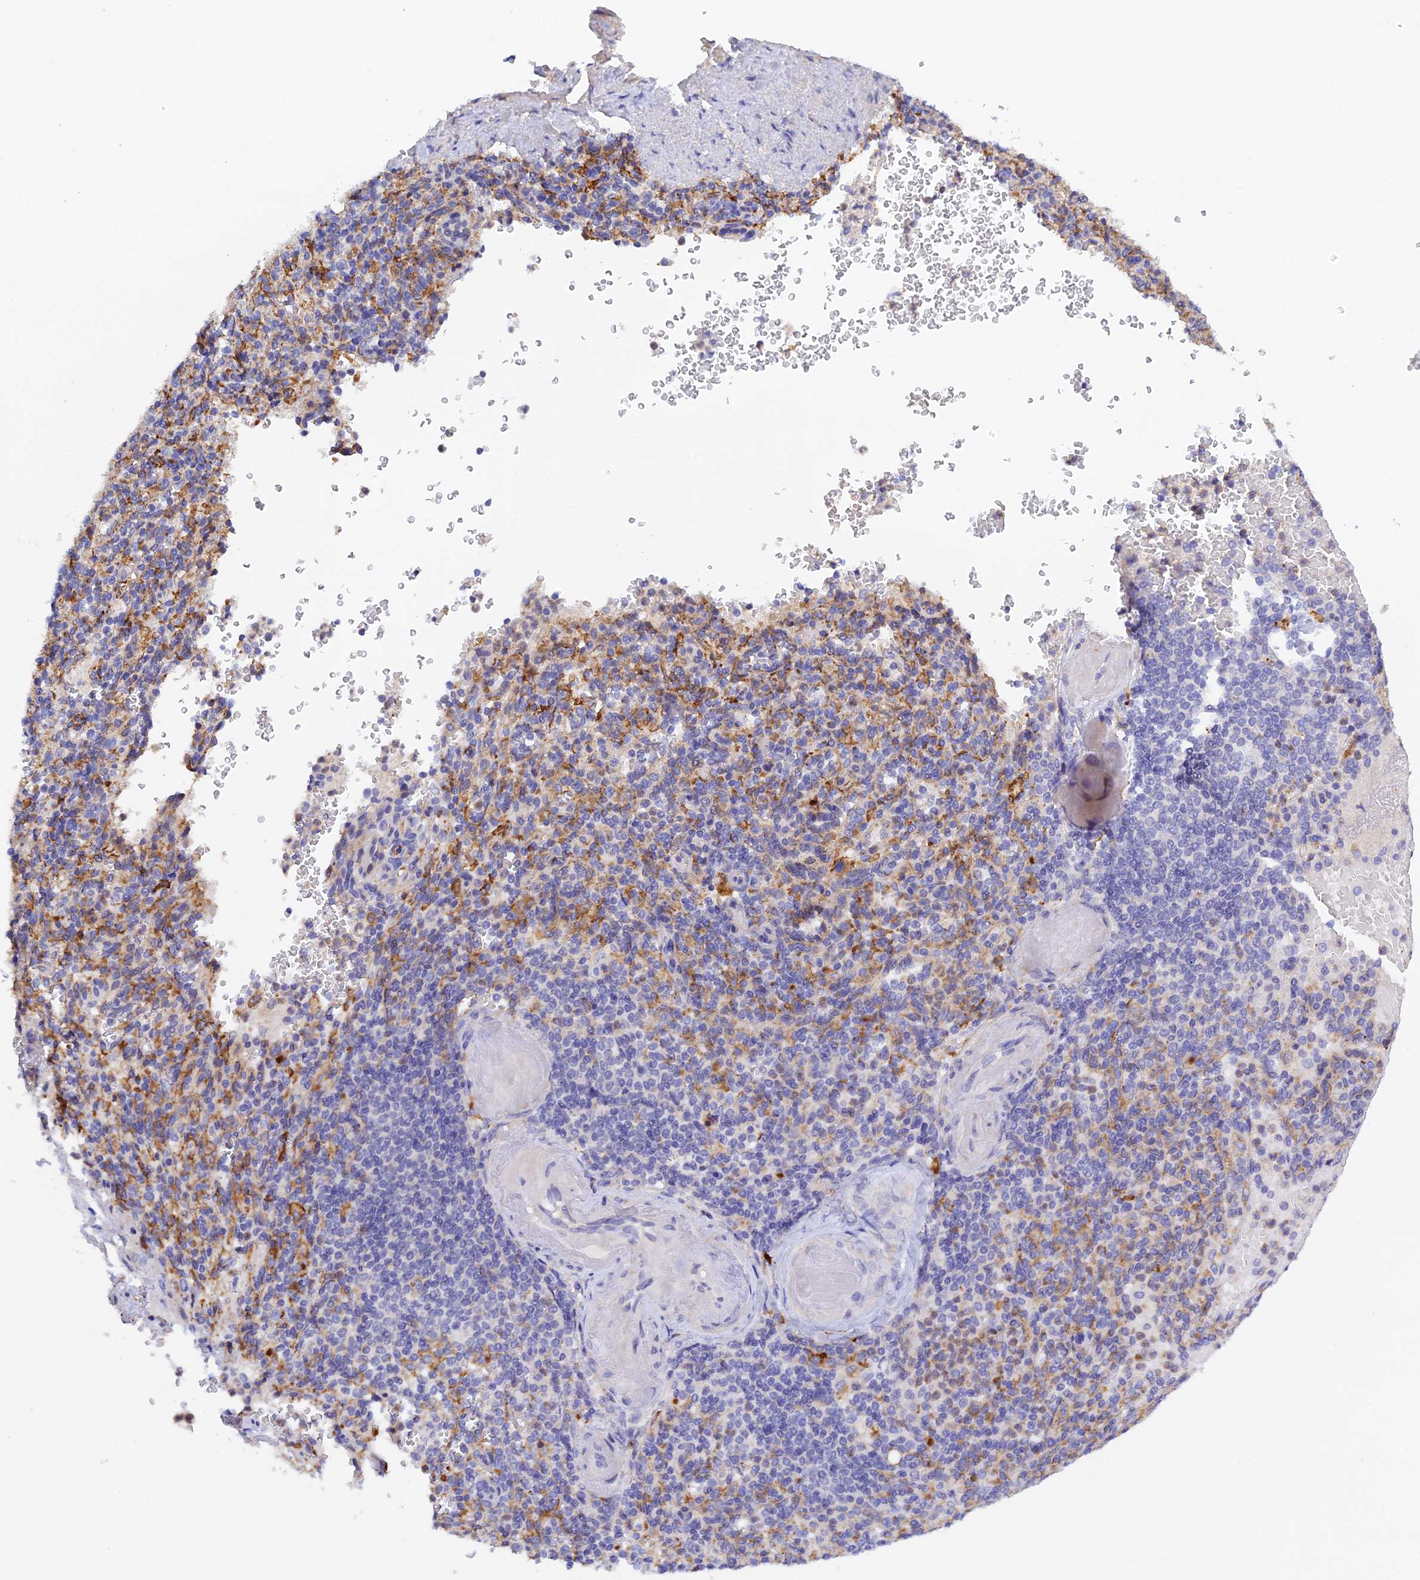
{"staining": {"intensity": "moderate", "quantity": "<25%", "location": "cytoplasmic/membranous"}, "tissue": "spleen", "cell_type": "Cells in red pulp", "image_type": "normal", "snomed": [{"axis": "morphology", "description": "Normal tissue, NOS"}, {"axis": "topography", "description": "Spleen"}], "caption": "Human spleen stained for a protein (brown) reveals moderate cytoplasmic/membranous positive staining in approximately <25% of cells in red pulp.", "gene": "RPGRIP1L", "patient": {"sex": "female", "age": 74}}